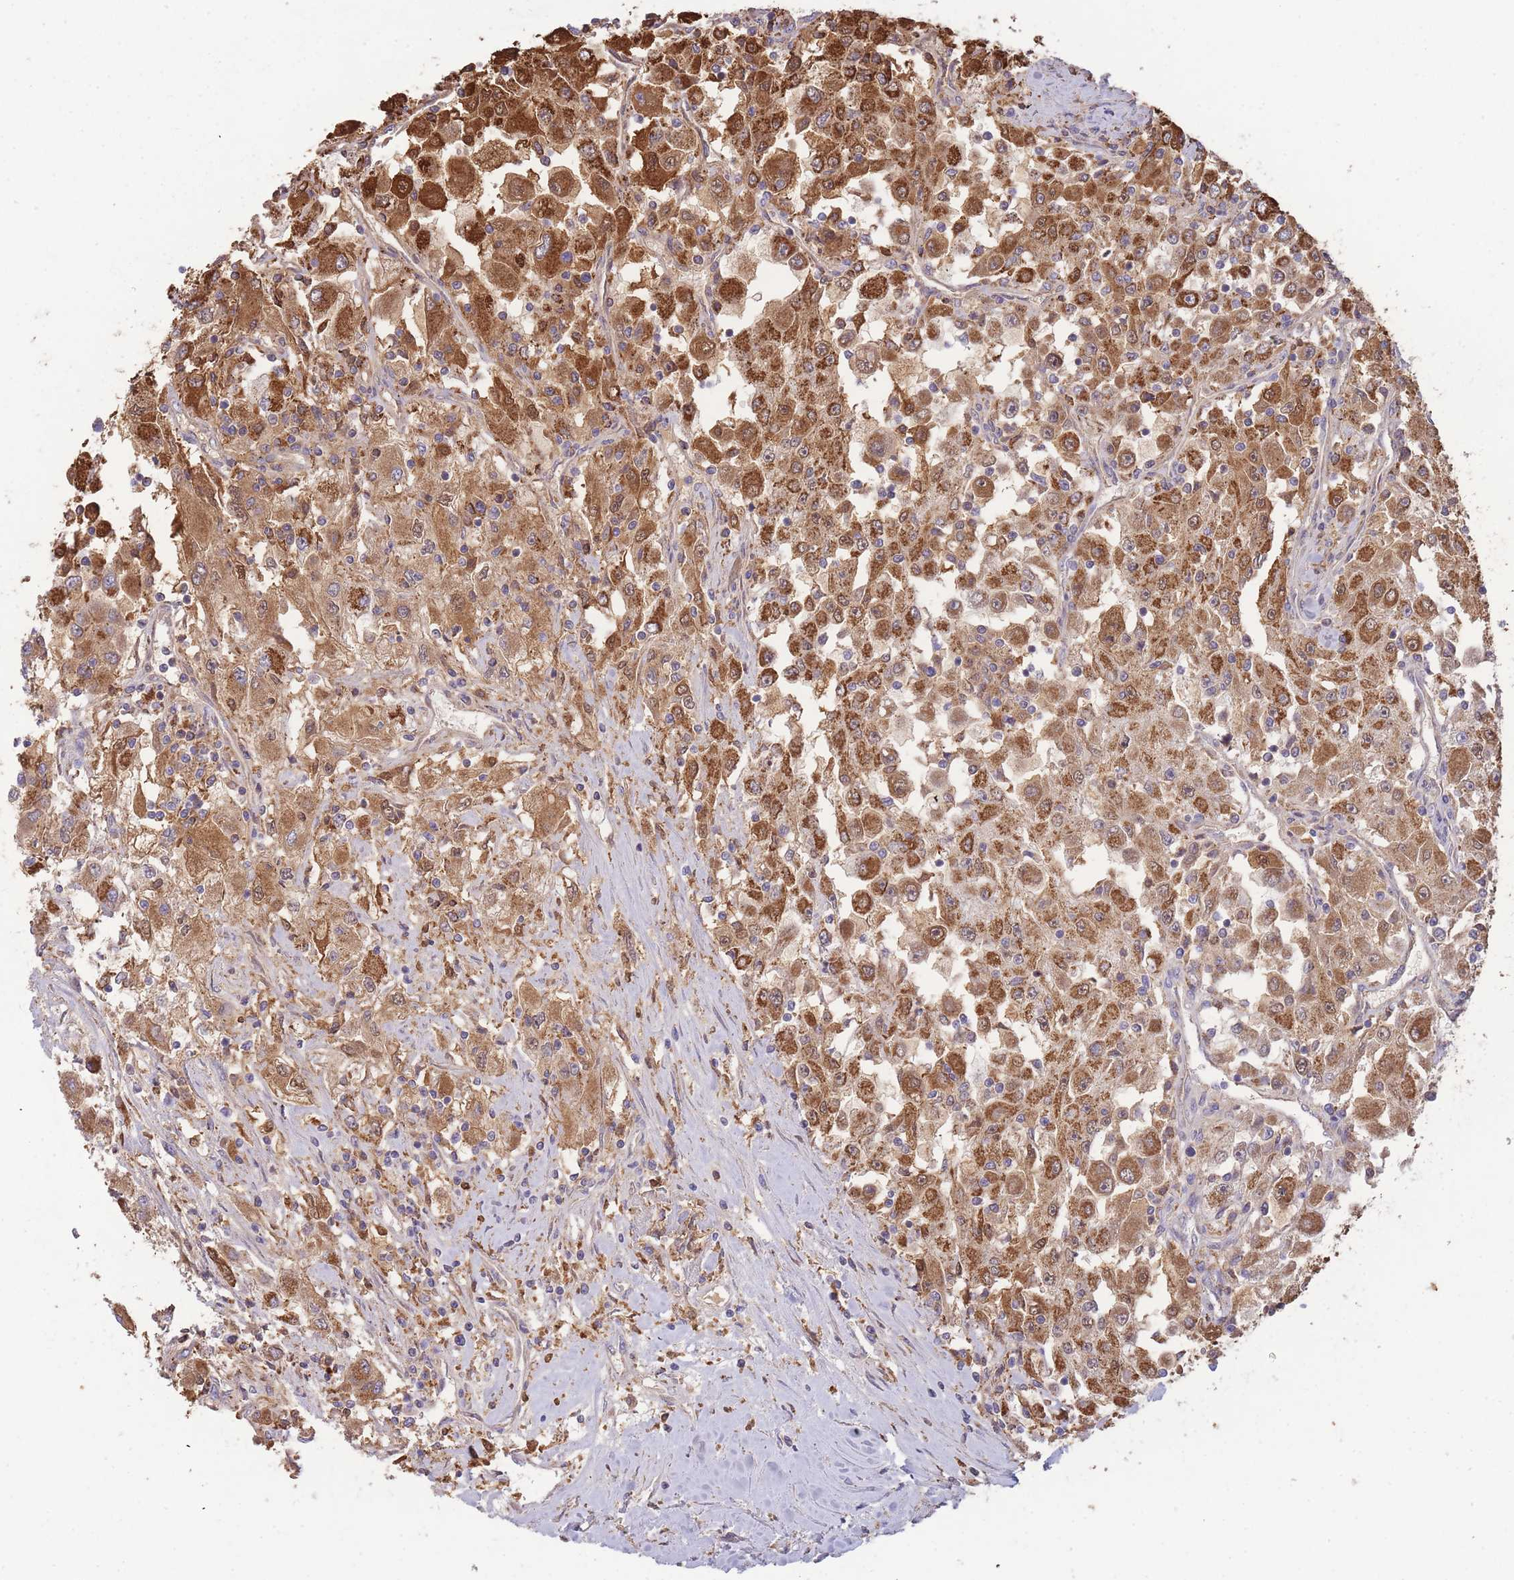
{"staining": {"intensity": "strong", "quantity": ">75%", "location": "cytoplasmic/membranous,nuclear"}, "tissue": "renal cancer", "cell_type": "Tumor cells", "image_type": "cancer", "snomed": [{"axis": "morphology", "description": "Adenocarcinoma, NOS"}, {"axis": "topography", "description": "Kidney"}], "caption": "There is high levels of strong cytoplasmic/membranous and nuclear staining in tumor cells of adenocarcinoma (renal), as demonstrated by immunohistochemical staining (brown color).", "gene": "MRPL17", "patient": {"sex": "female", "age": 67}}